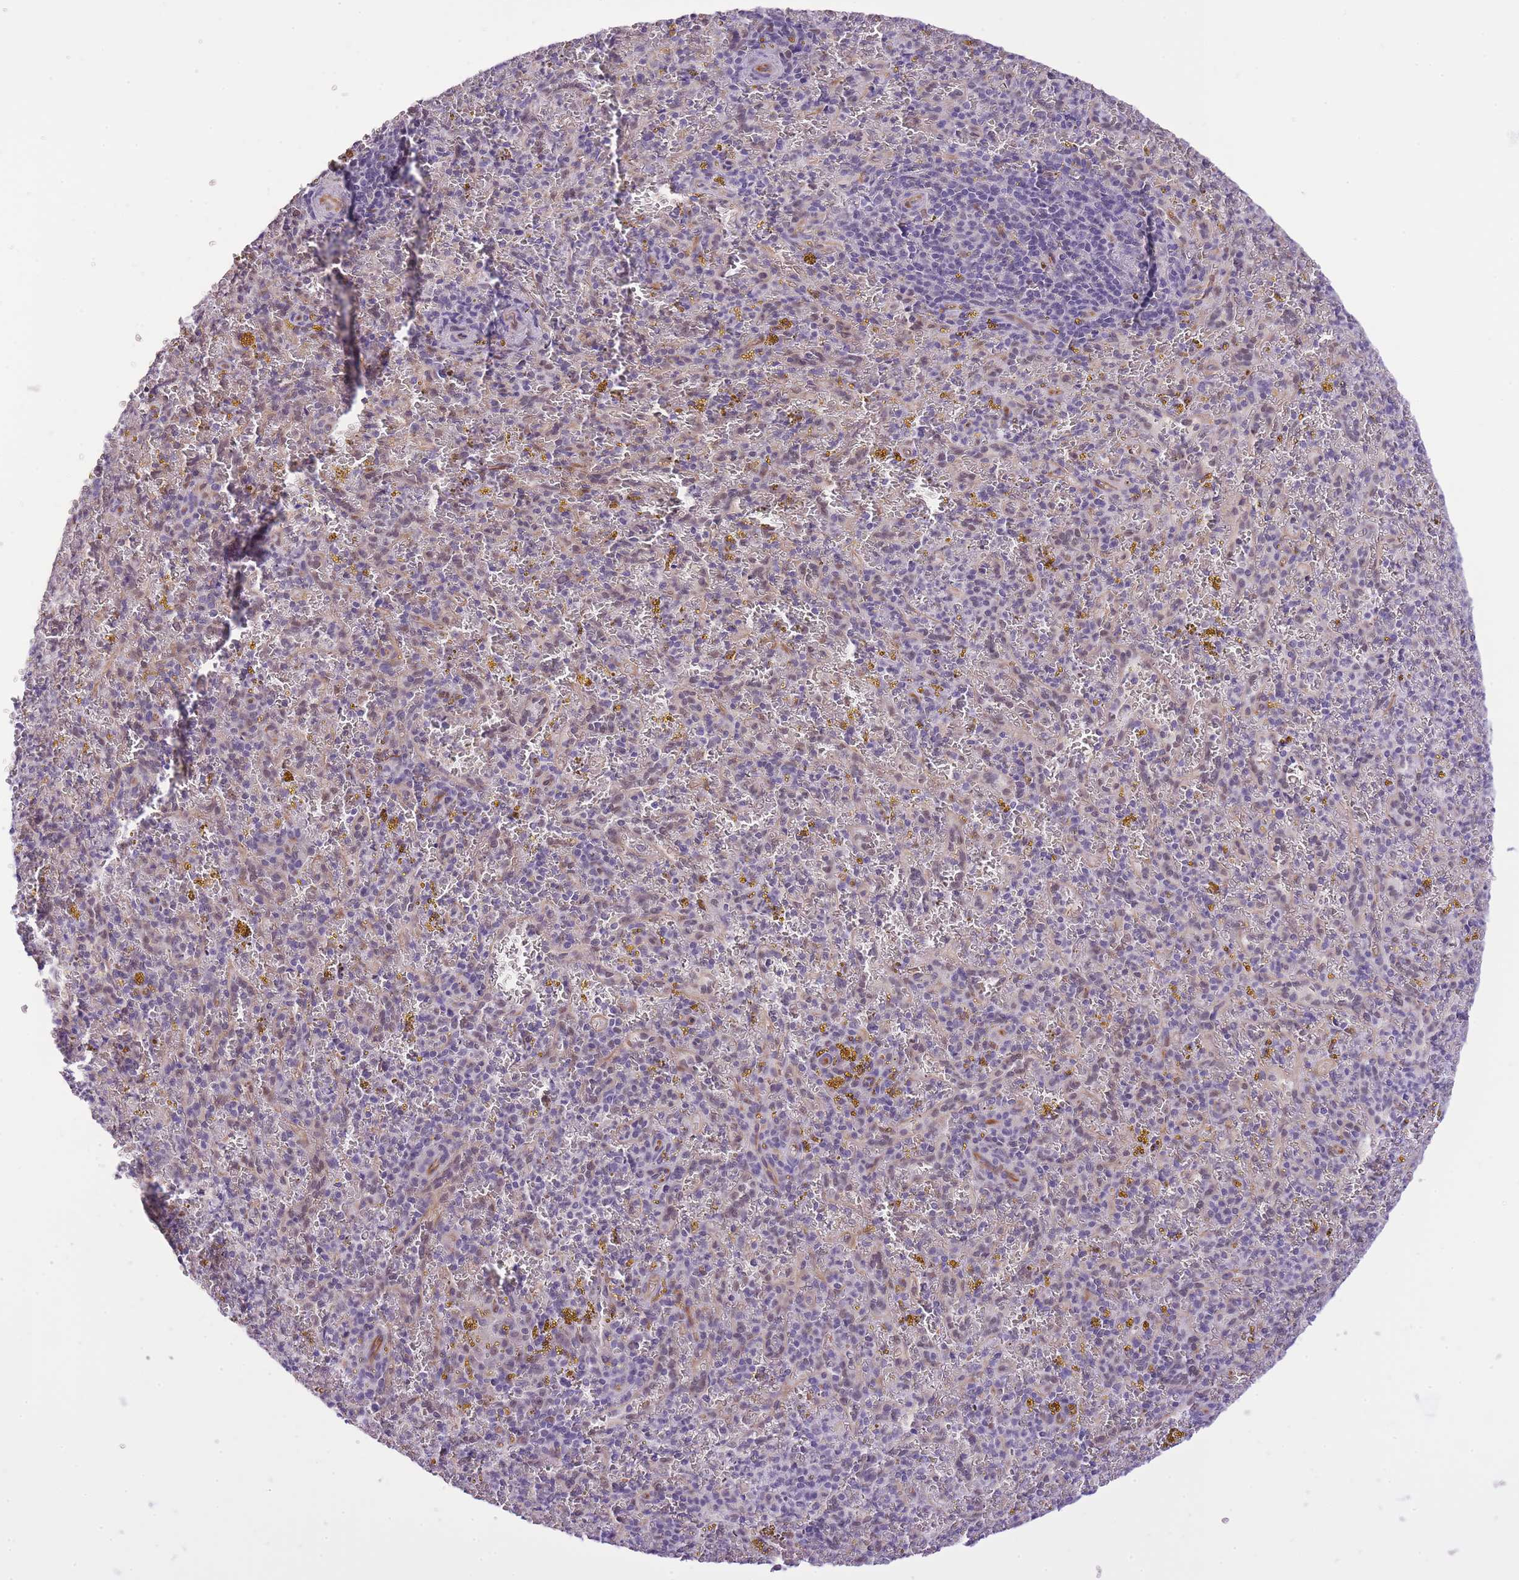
{"staining": {"intensity": "weak", "quantity": "<25%", "location": "cytoplasmic/membranous,nuclear"}, "tissue": "spleen", "cell_type": "Cells in red pulp", "image_type": "normal", "snomed": [{"axis": "morphology", "description": "Normal tissue, NOS"}, {"axis": "topography", "description": "Spleen"}], "caption": "Unremarkable spleen was stained to show a protein in brown. There is no significant expression in cells in red pulp.", "gene": "MEIOSIN", "patient": {"sex": "male", "age": 57}}